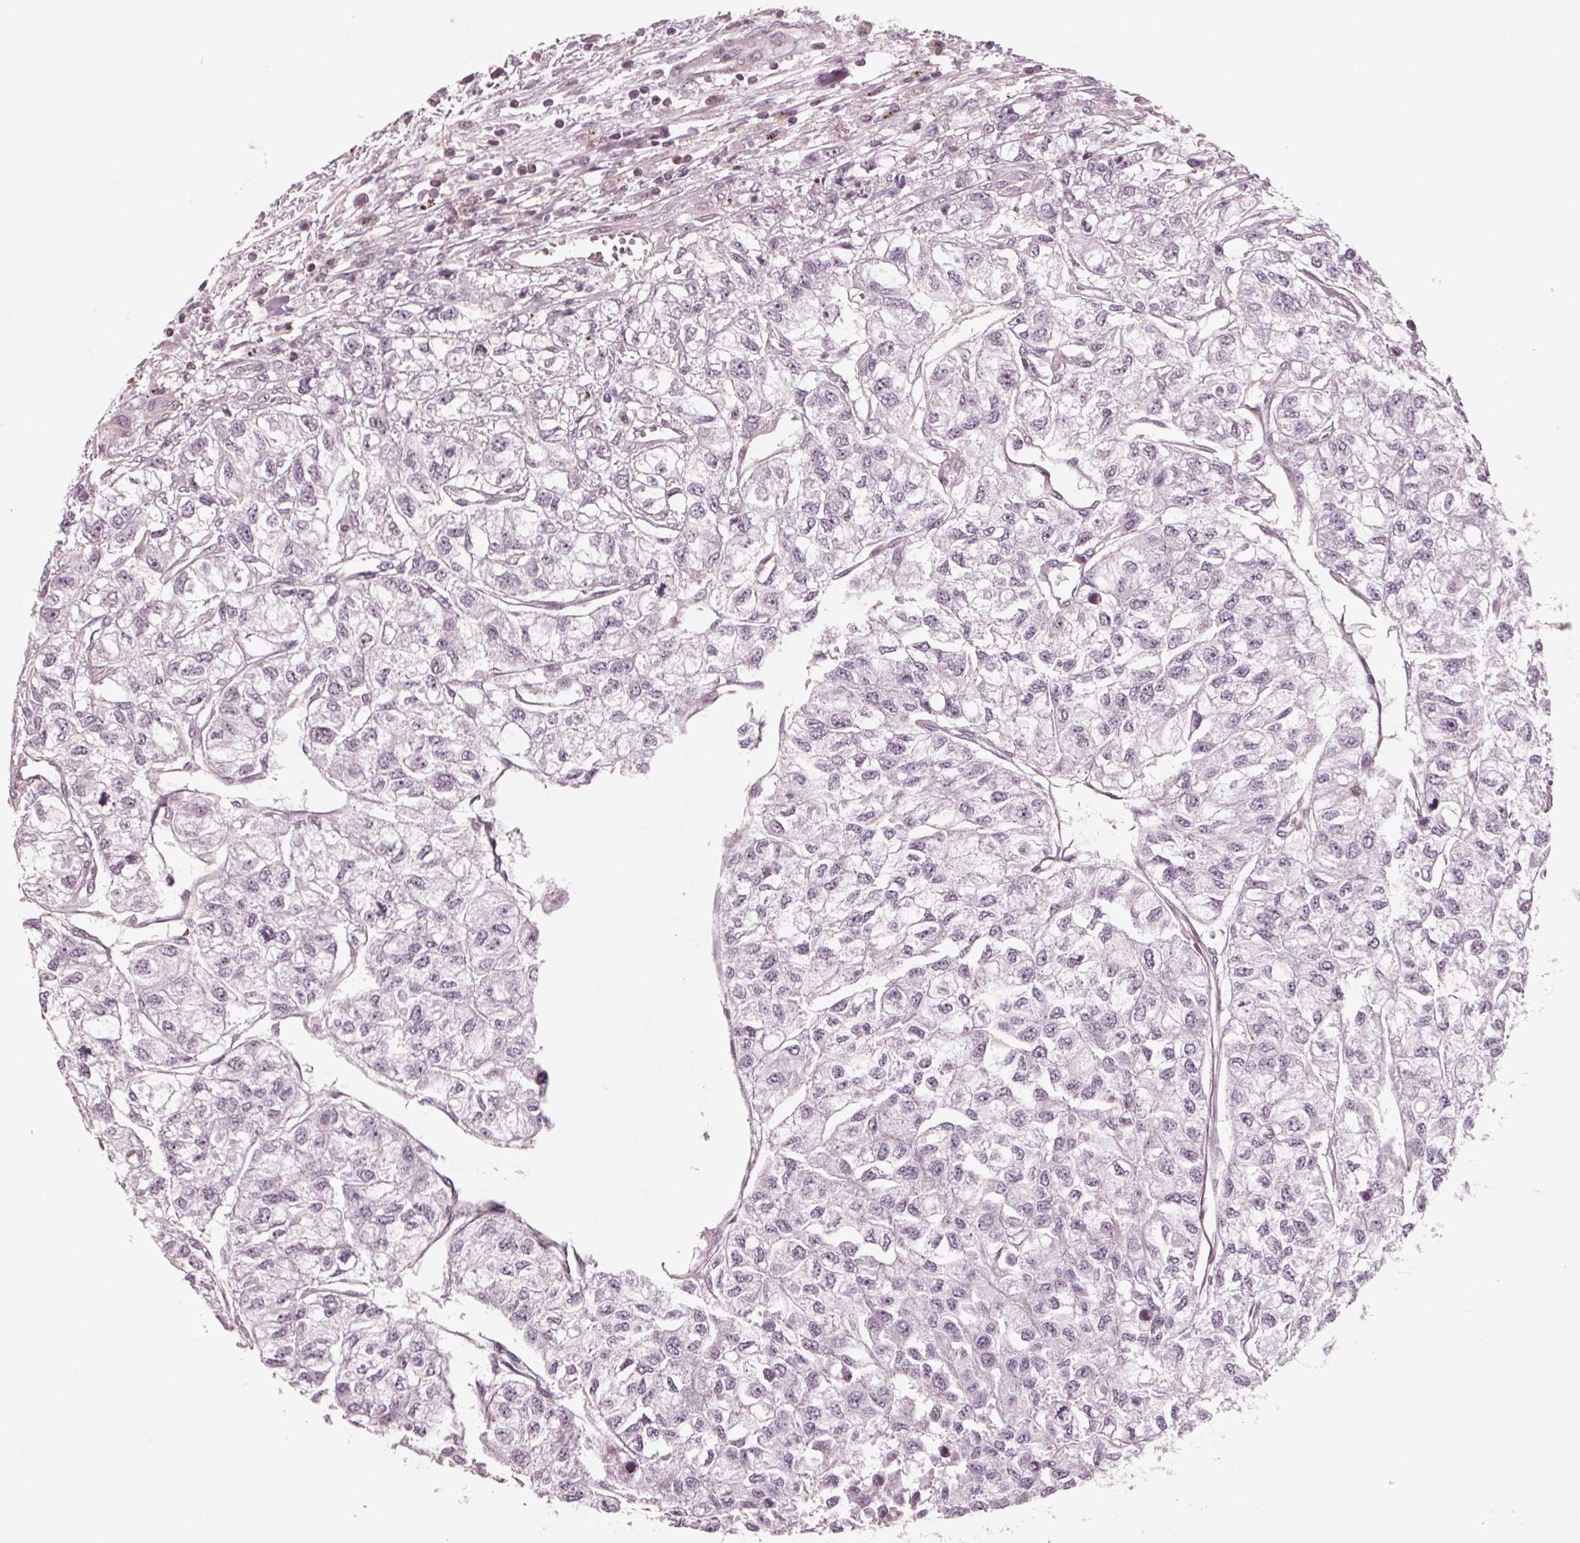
{"staining": {"intensity": "negative", "quantity": "none", "location": "none"}, "tissue": "renal cancer", "cell_type": "Tumor cells", "image_type": "cancer", "snomed": [{"axis": "morphology", "description": "Adenocarcinoma, NOS"}, {"axis": "topography", "description": "Kidney"}], "caption": "Immunohistochemical staining of renal cancer reveals no significant expression in tumor cells.", "gene": "ING3", "patient": {"sex": "male", "age": 56}}